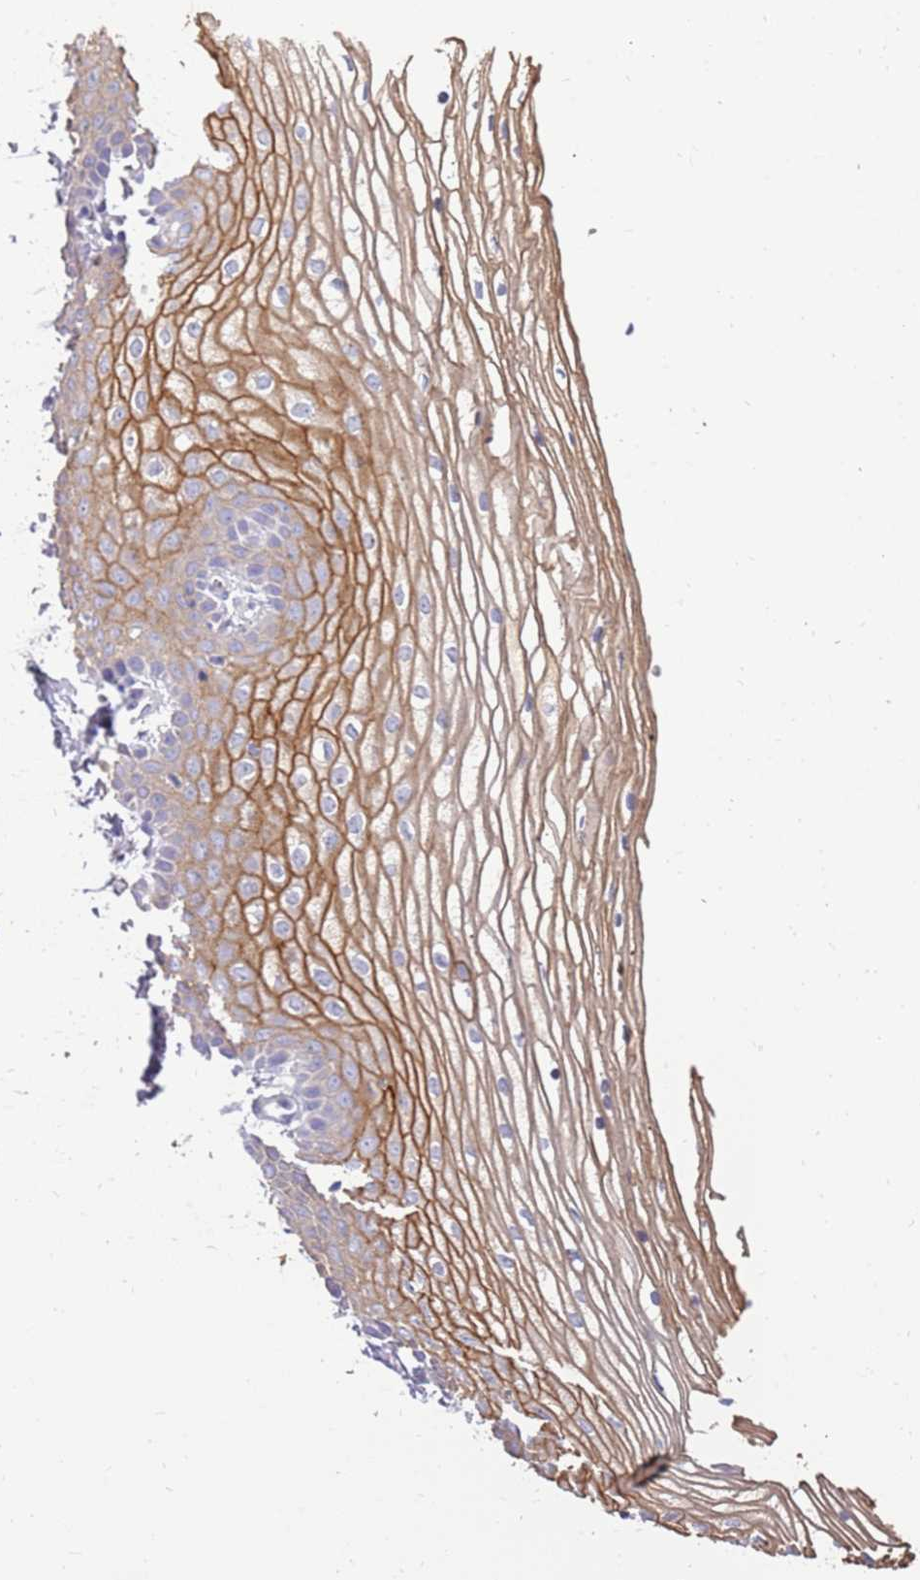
{"staining": {"intensity": "strong", "quantity": "25%-75%", "location": "cytoplasmic/membranous"}, "tissue": "vagina", "cell_type": "Squamous epithelial cells", "image_type": "normal", "snomed": [{"axis": "morphology", "description": "Normal tissue, NOS"}, {"axis": "topography", "description": "Vagina"}], "caption": "A high-resolution histopathology image shows IHC staining of normal vagina, which reveals strong cytoplasmic/membranous expression in about 25%-75% of squamous epithelial cells. The protein of interest is stained brown, and the nuclei are stained in blue (DAB IHC with brightfield microscopy, high magnification).", "gene": "RHCG", "patient": {"sex": "female", "age": 68}}